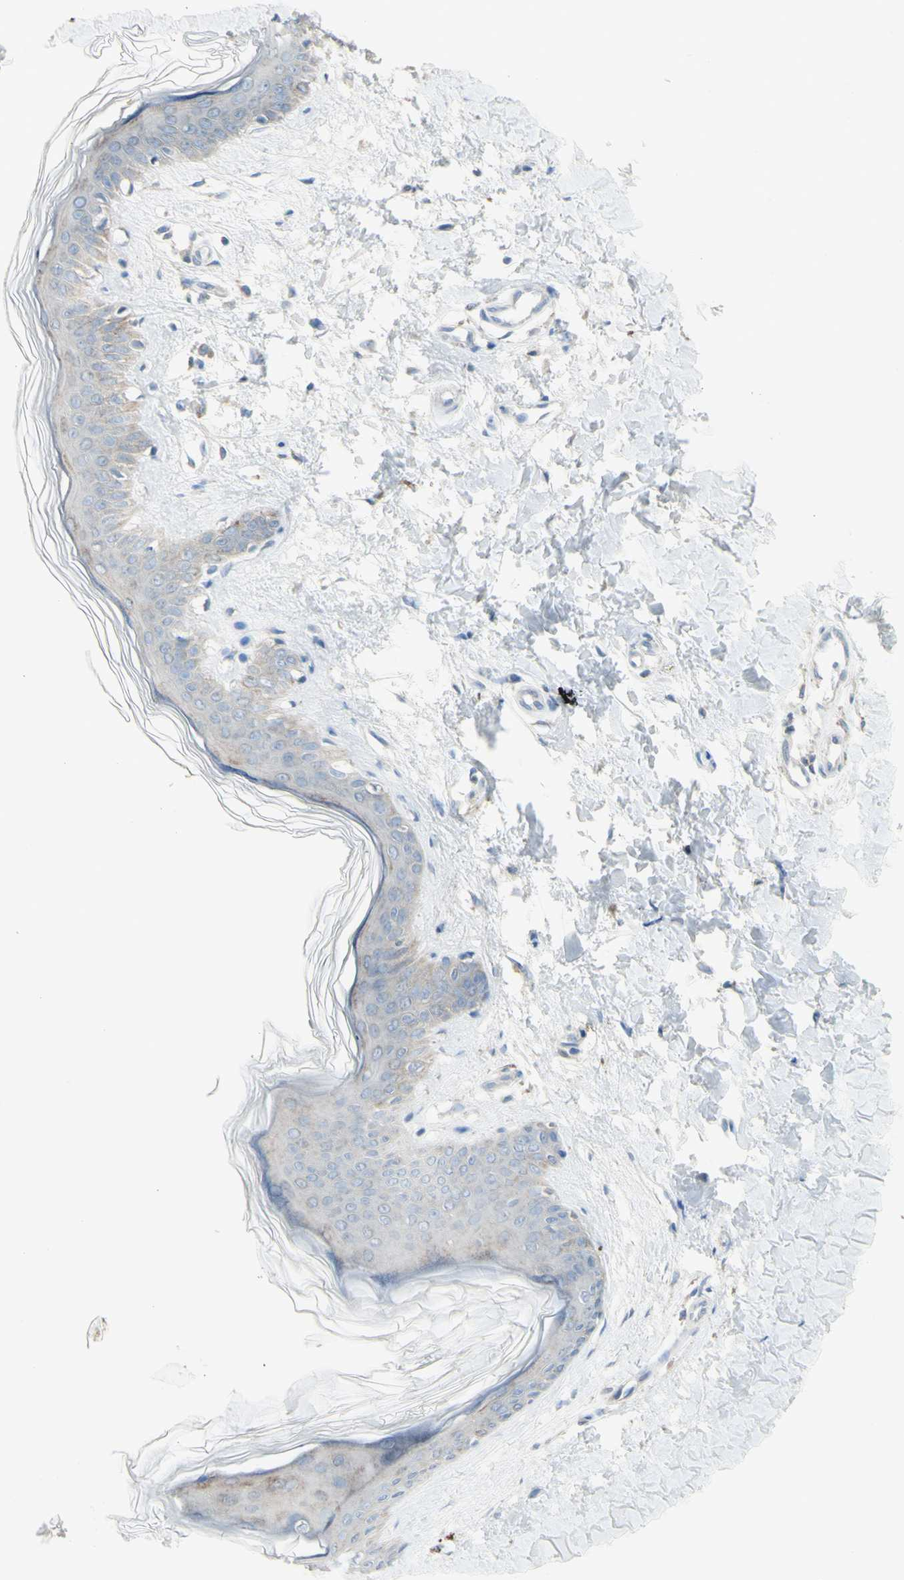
{"staining": {"intensity": "weak", "quantity": "25%-75%", "location": "cytoplasmic/membranous"}, "tissue": "skin", "cell_type": "Fibroblasts", "image_type": "normal", "snomed": [{"axis": "morphology", "description": "Normal tissue, NOS"}, {"axis": "topography", "description": "Skin"}], "caption": "DAB (3,3'-diaminobenzidine) immunohistochemical staining of unremarkable human skin exhibits weak cytoplasmic/membranous protein expression in approximately 25%-75% of fibroblasts. The staining is performed using DAB (3,3'-diaminobenzidine) brown chromogen to label protein expression. The nuclei are counter-stained blue using hematoxylin.", "gene": "CNTNAP1", "patient": {"sex": "female", "age": 41}}